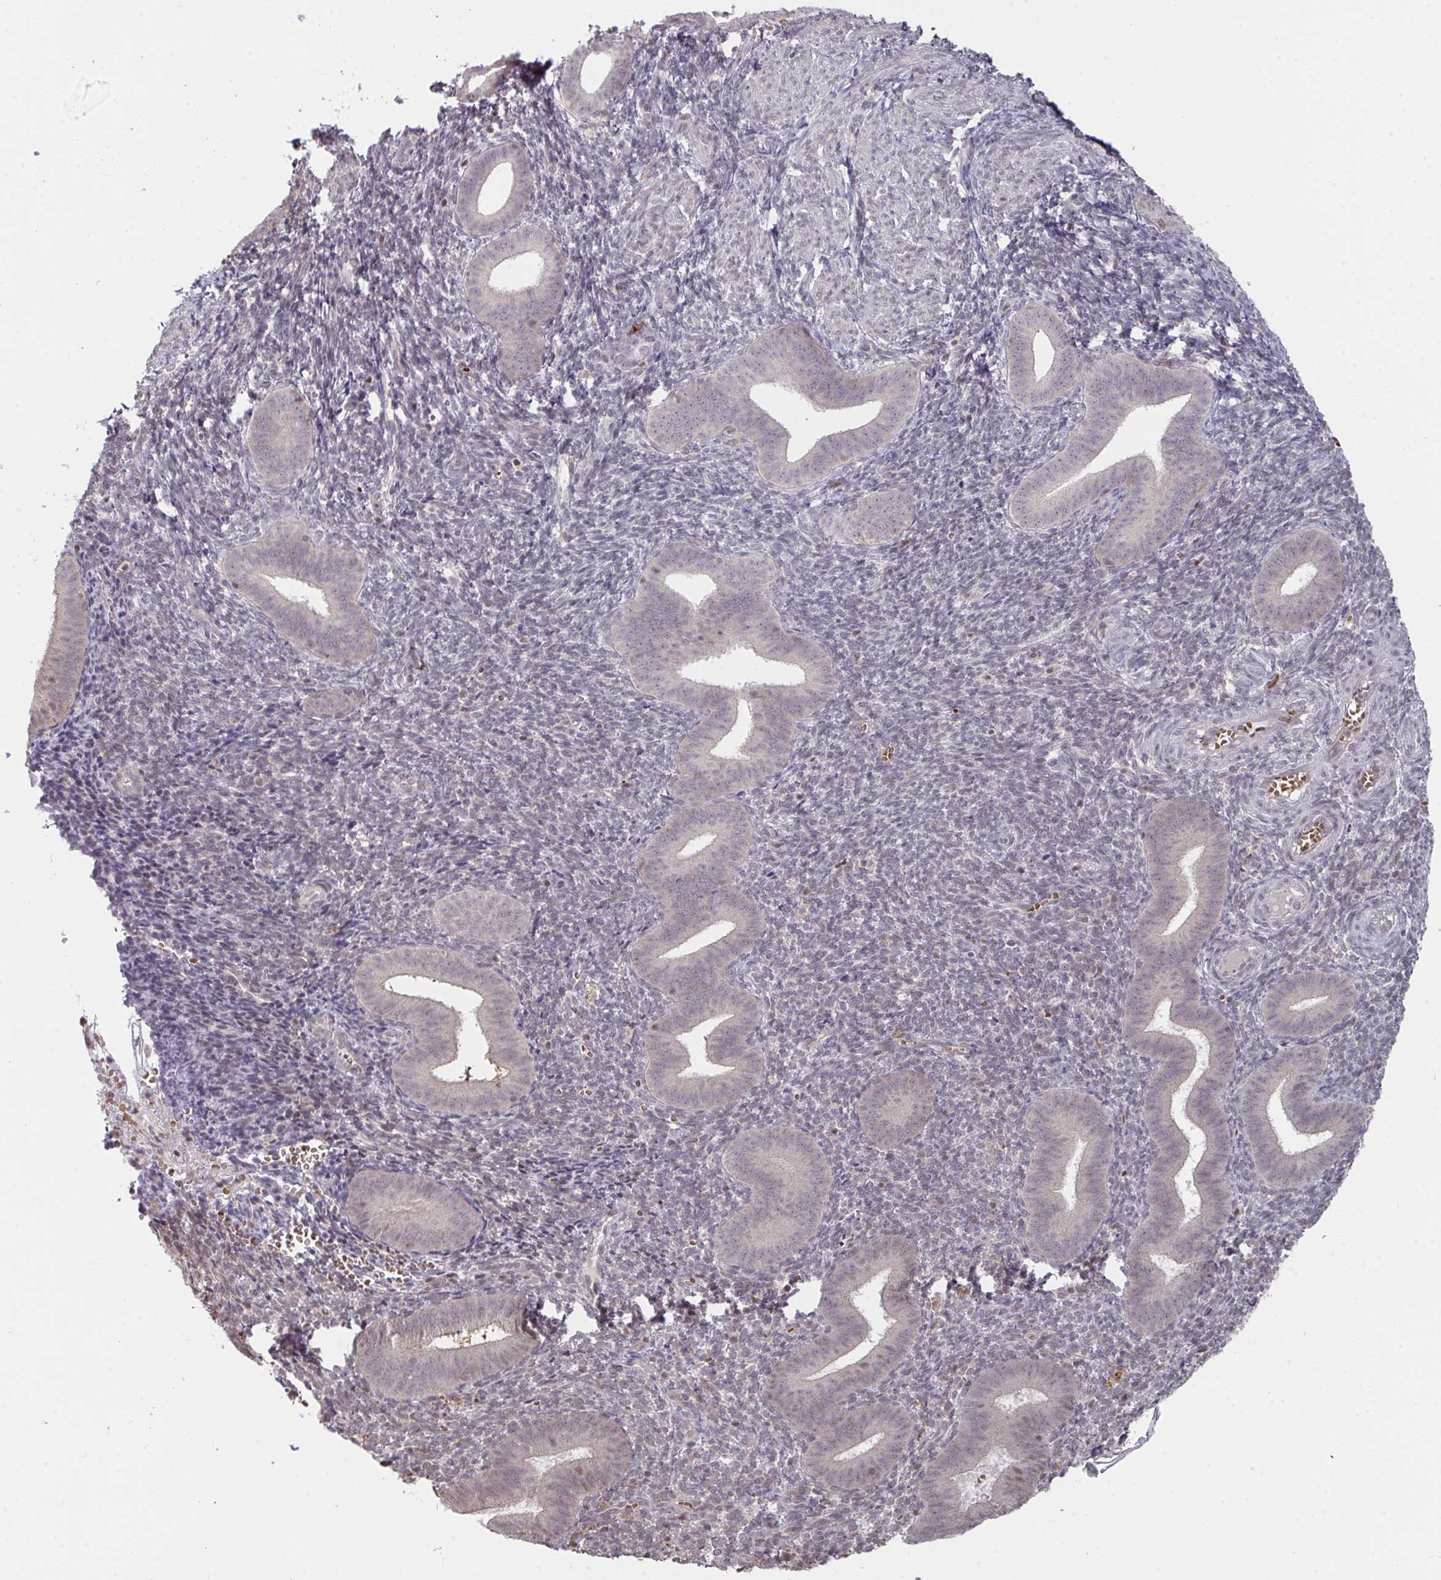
{"staining": {"intensity": "negative", "quantity": "none", "location": "none"}, "tissue": "endometrium", "cell_type": "Cells in endometrial stroma", "image_type": "normal", "snomed": [{"axis": "morphology", "description": "Normal tissue, NOS"}, {"axis": "topography", "description": "Endometrium"}], "caption": "IHC of benign endometrium displays no positivity in cells in endometrial stroma. Brightfield microscopy of immunohistochemistry stained with DAB (3,3'-diaminobenzidine) (brown) and hematoxylin (blue), captured at high magnification.", "gene": "SAP30", "patient": {"sex": "female", "age": 25}}